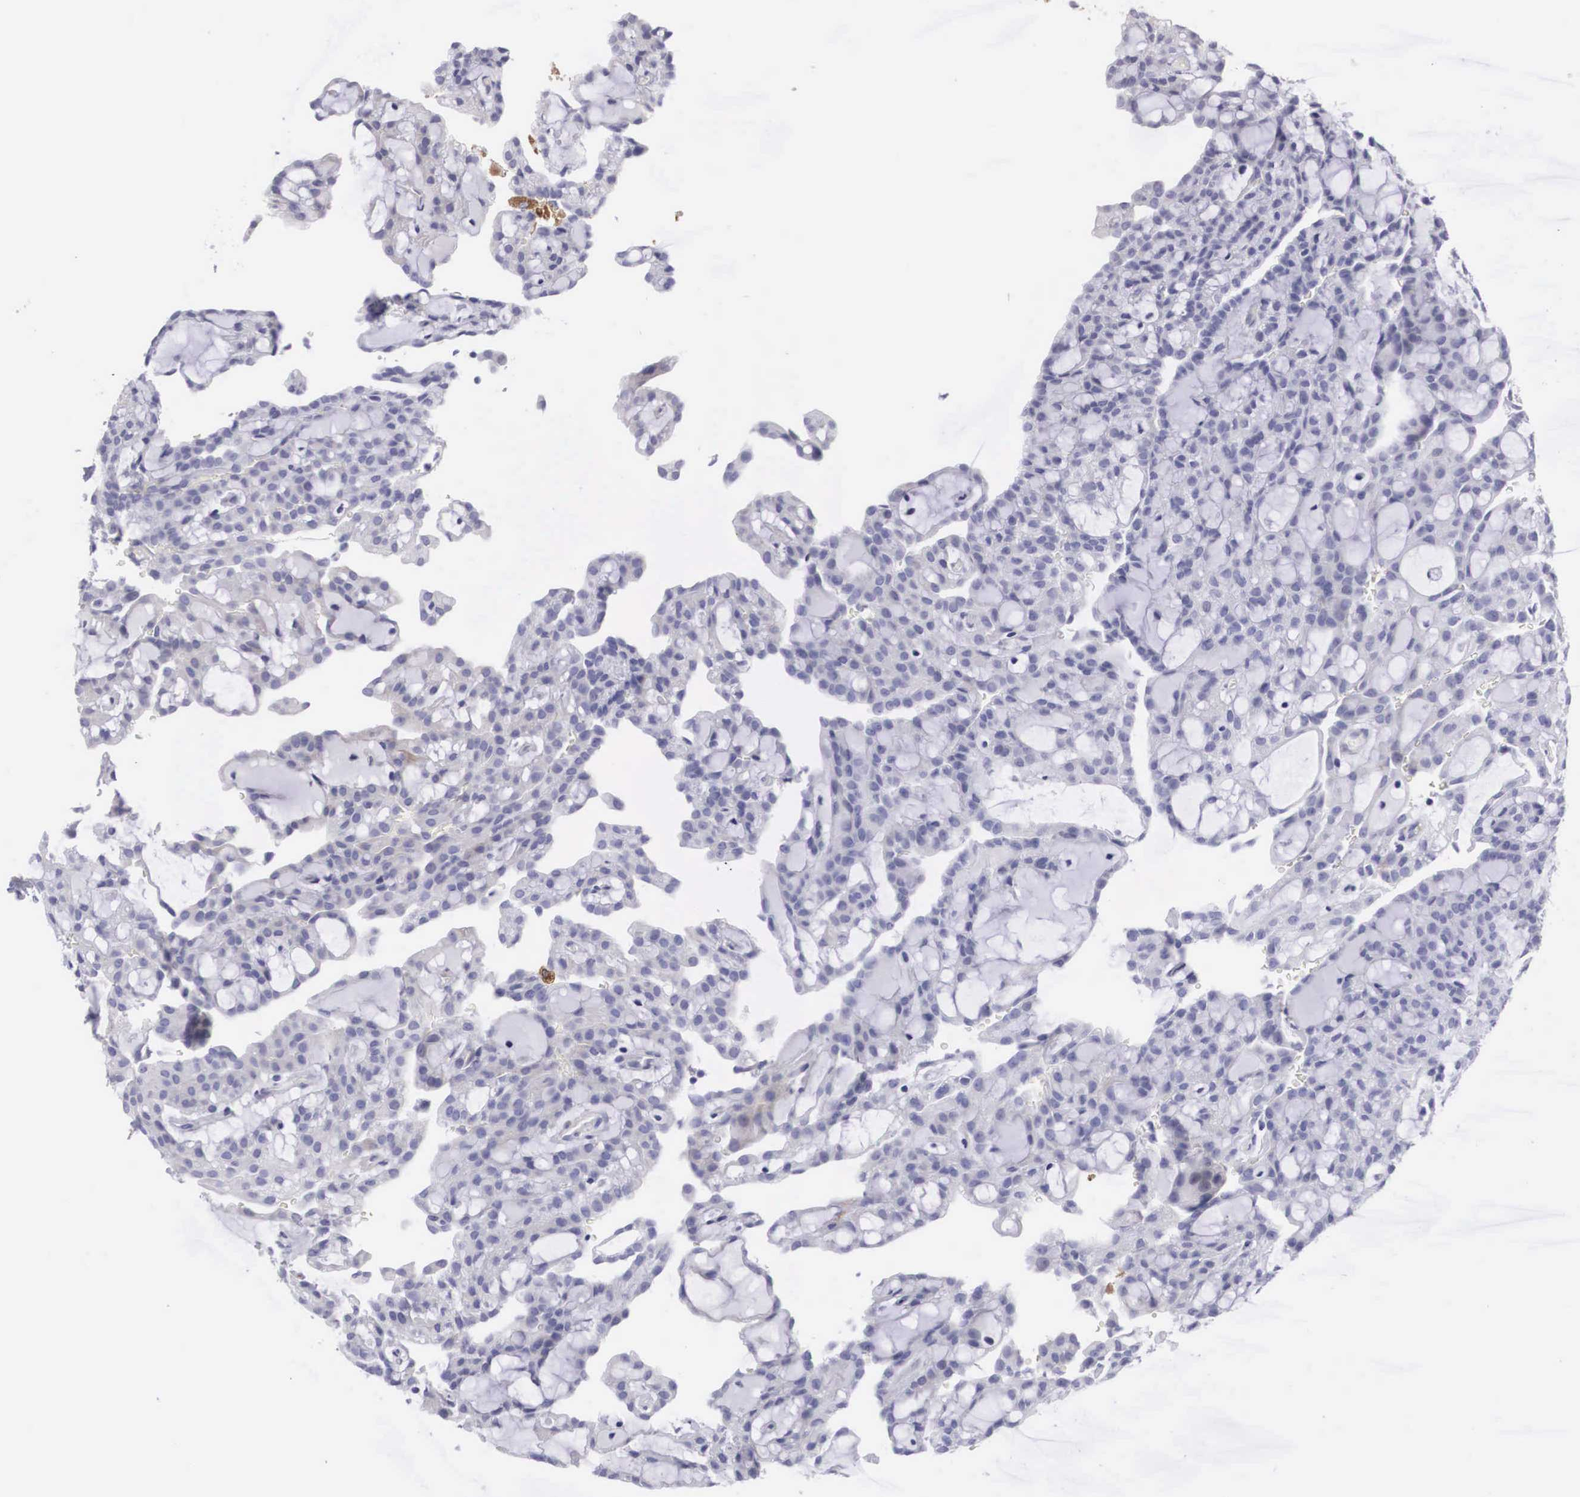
{"staining": {"intensity": "negative", "quantity": "none", "location": "none"}, "tissue": "renal cancer", "cell_type": "Tumor cells", "image_type": "cancer", "snomed": [{"axis": "morphology", "description": "Adenocarcinoma, NOS"}, {"axis": "topography", "description": "Kidney"}], "caption": "A histopathology image of human renal adenocarcinoma is negative for staining in tumor cells.", "gene": "ARMCX3", "patient": {"sex": "male", "age": 63}}